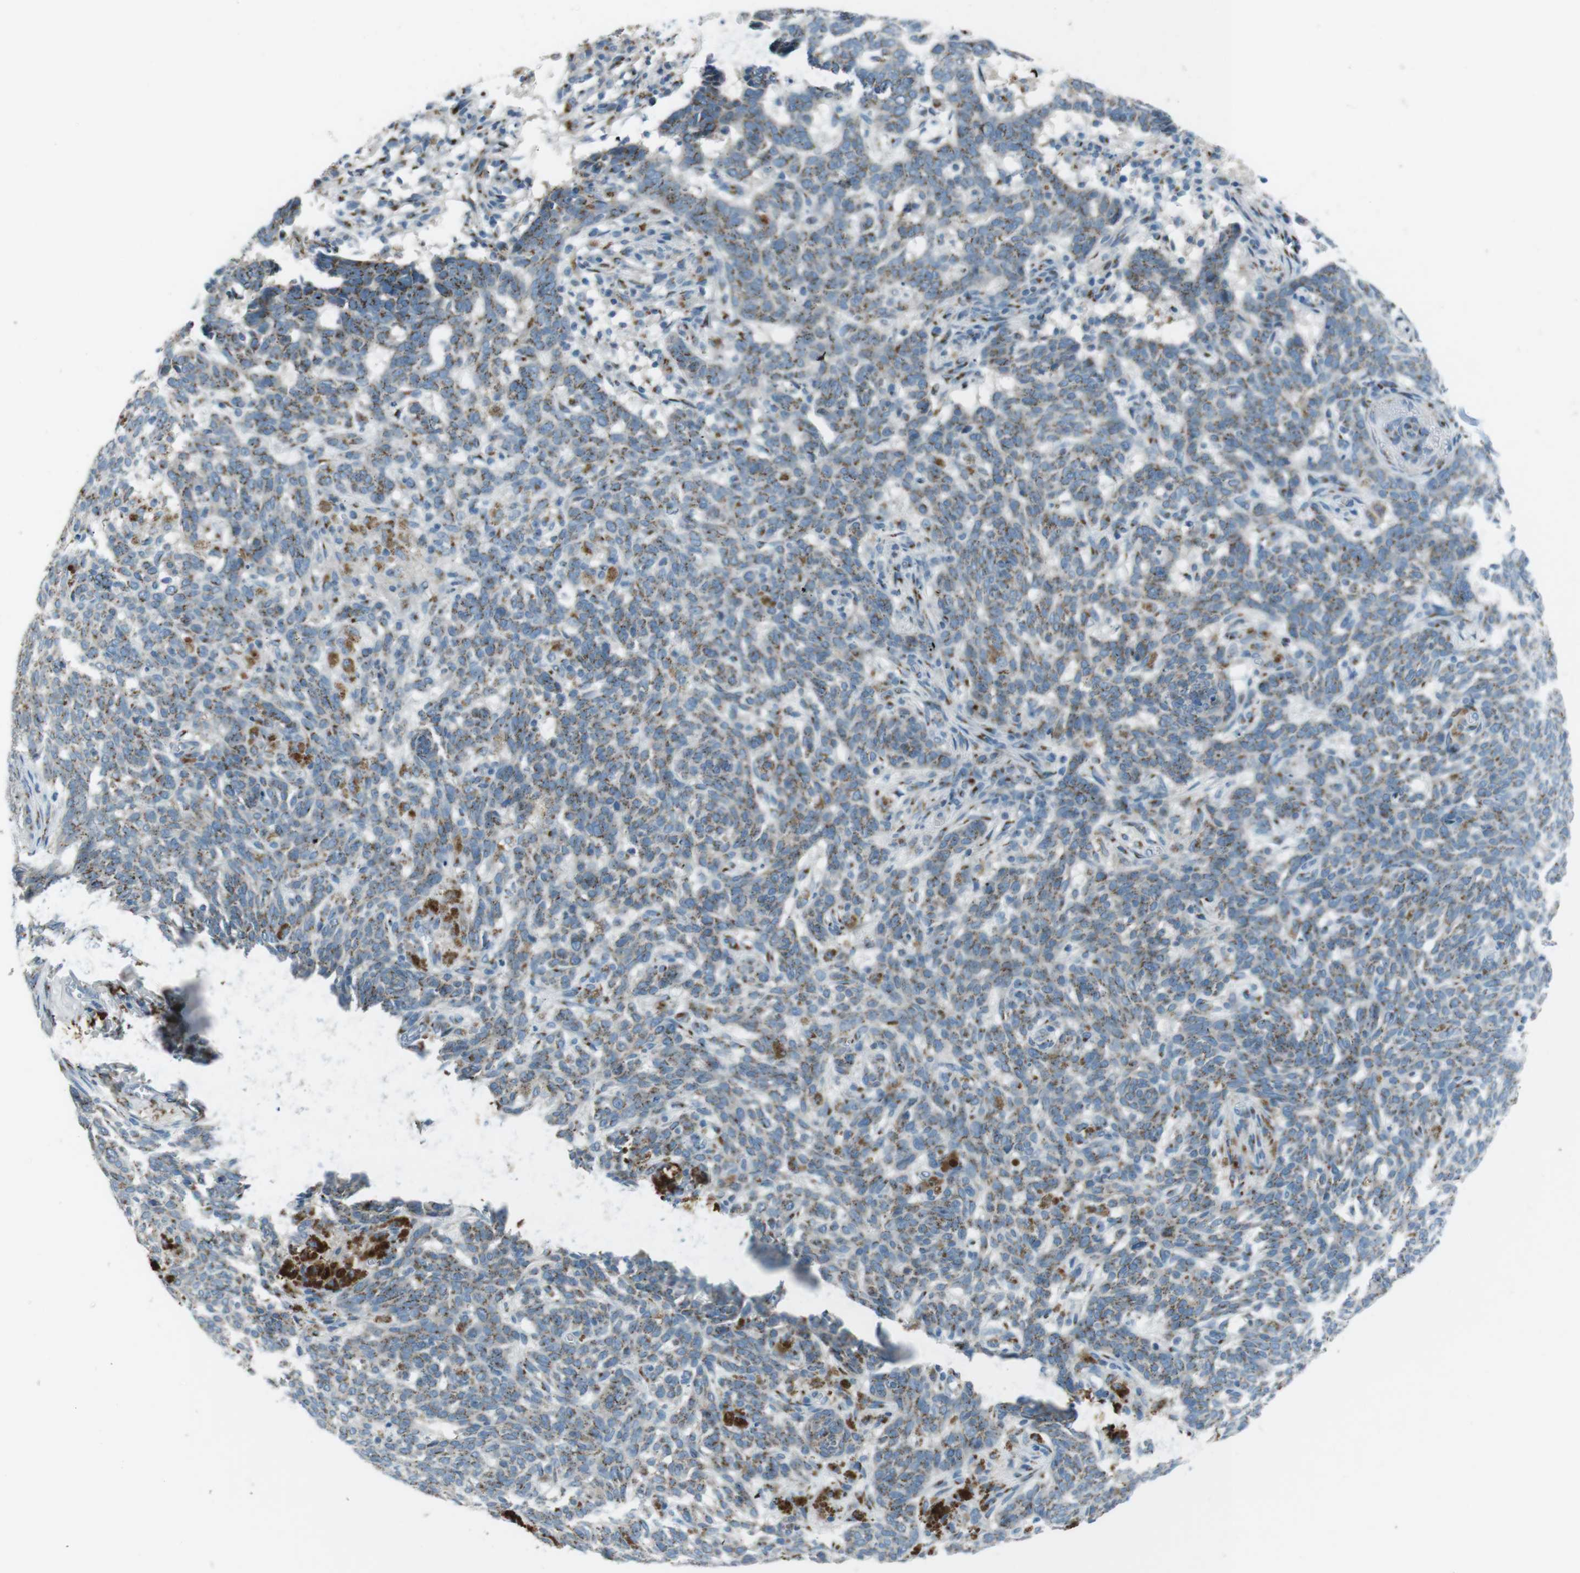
{"staining": {"intensity": "moderate", "quantity": "25%-75%", "location": "cytoplasmic/membranous"}, "tissue": "skin cancer", "cell_type": "Tumor cells", "image_type": "cancer", "snomed": [{"axis": "morphology", "description": "Basal cell carcinoma"}, {"axis": "topography", "description": "Skin"}], "caption": "Immunohistochemical staining of human skin basal cell carcinoma exhibits medium levels of moderate cytoplasmic/membranous protein positivity in approximately 25%-75% of tumor cells. (Brightfield microscopy of DAB IHC at high magnification).", "gene": "TXNDC15", "patient": {"sex": "male", "age": 85}}